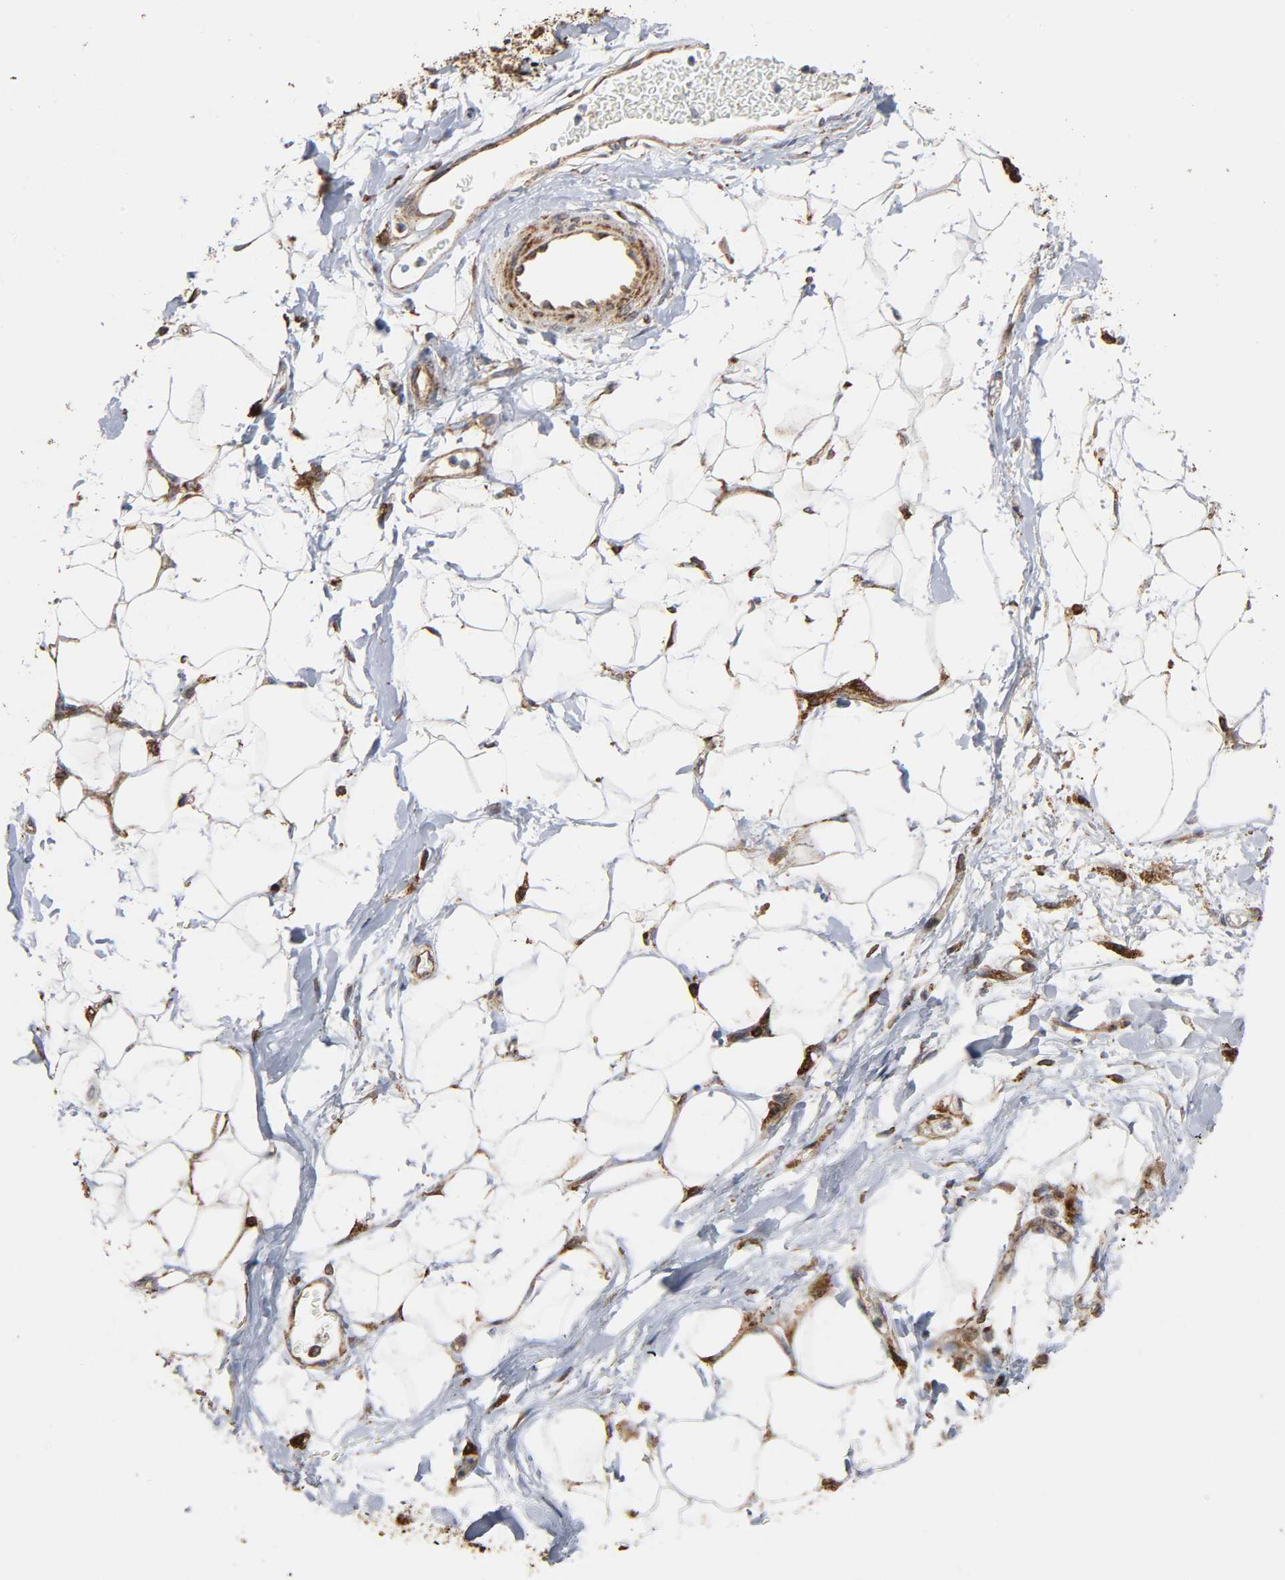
{"staining": {"intensity": "weak", "quantity": ">75%", "location": "cytoplasmic/membranous"}, "tissue": "adipose tissue", "cell_type": "Adipocytes", "image_type": "normal", "snomed": [{"axis": "morphology", "description": "Normal tissue, NOS"}, {"axis": "morphology", "description": "Urothelial carcinoma, High grade"}, {"axis": "topography", "description": "Vascular tissue"}, {"axis": "topography", "description": "Urinary bladder"}], "caption": "Adipose tissue stained with DAB immunohistochemistry (IHC) demonstrates low levels of weak cytoplasmic/membranous expression in about >75% of adipocytes.", "gene": "MAP3K1", "patient": {"sex": "female", "age": 56}}